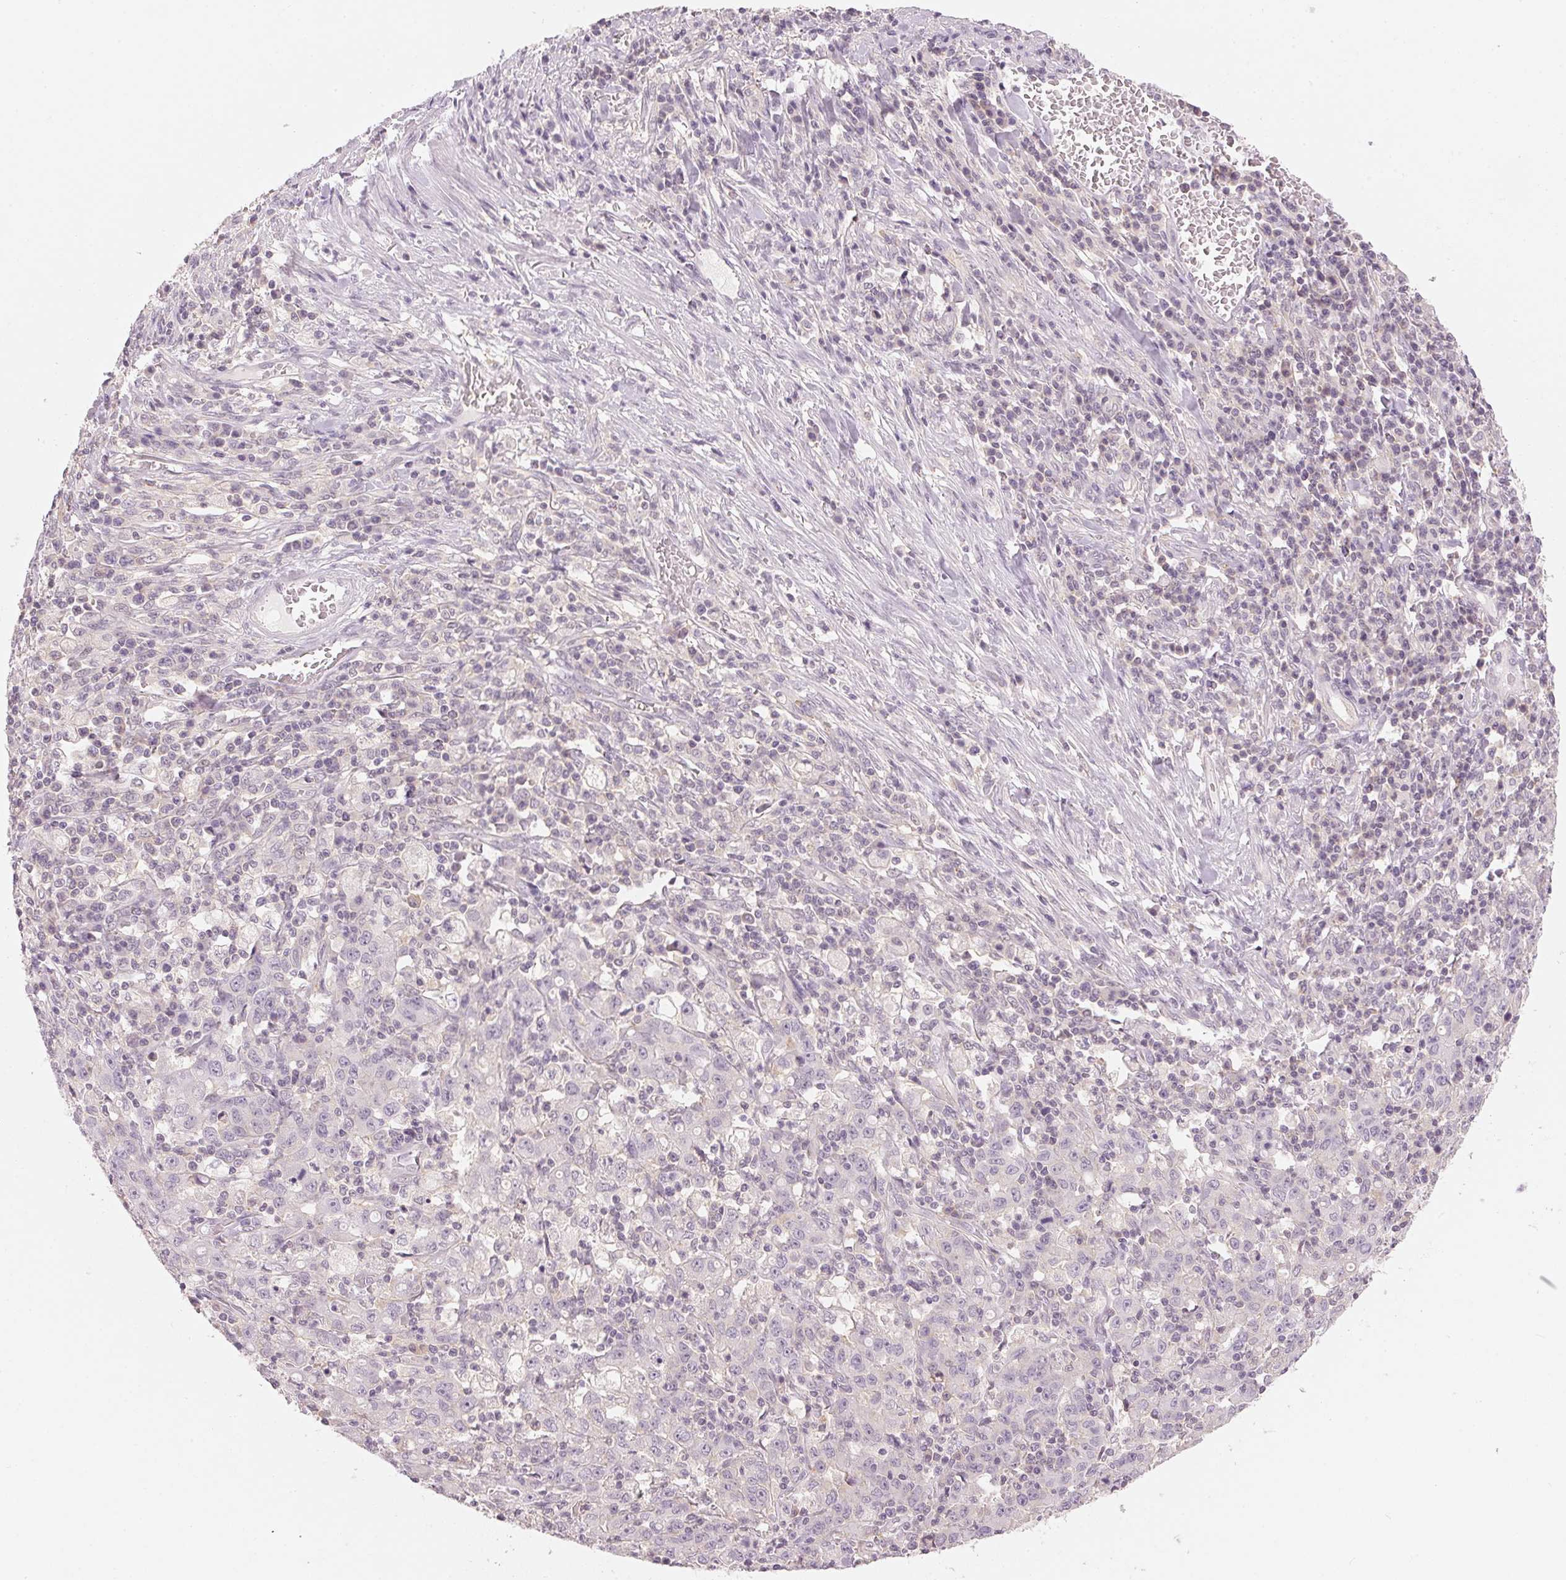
{"staining": {"intensity": "negative", "quantity": "none", "location": "none"}, "tissue": "stomach cancer", "cell_type": "Tumor cells", "image_type": "cancer", "snomed": [{"axis": "morphology", "description": "Adenocarcinoma, NOS"}, {"axis": "topography", "description": "Stomach, upper"}], "caption": "IHC micrograph of stomach cancer stained for a protein (brown), which displays no staining in tumor cells.", "gene": "KPRP", "patient": {"sex": "male", "age": 69}}